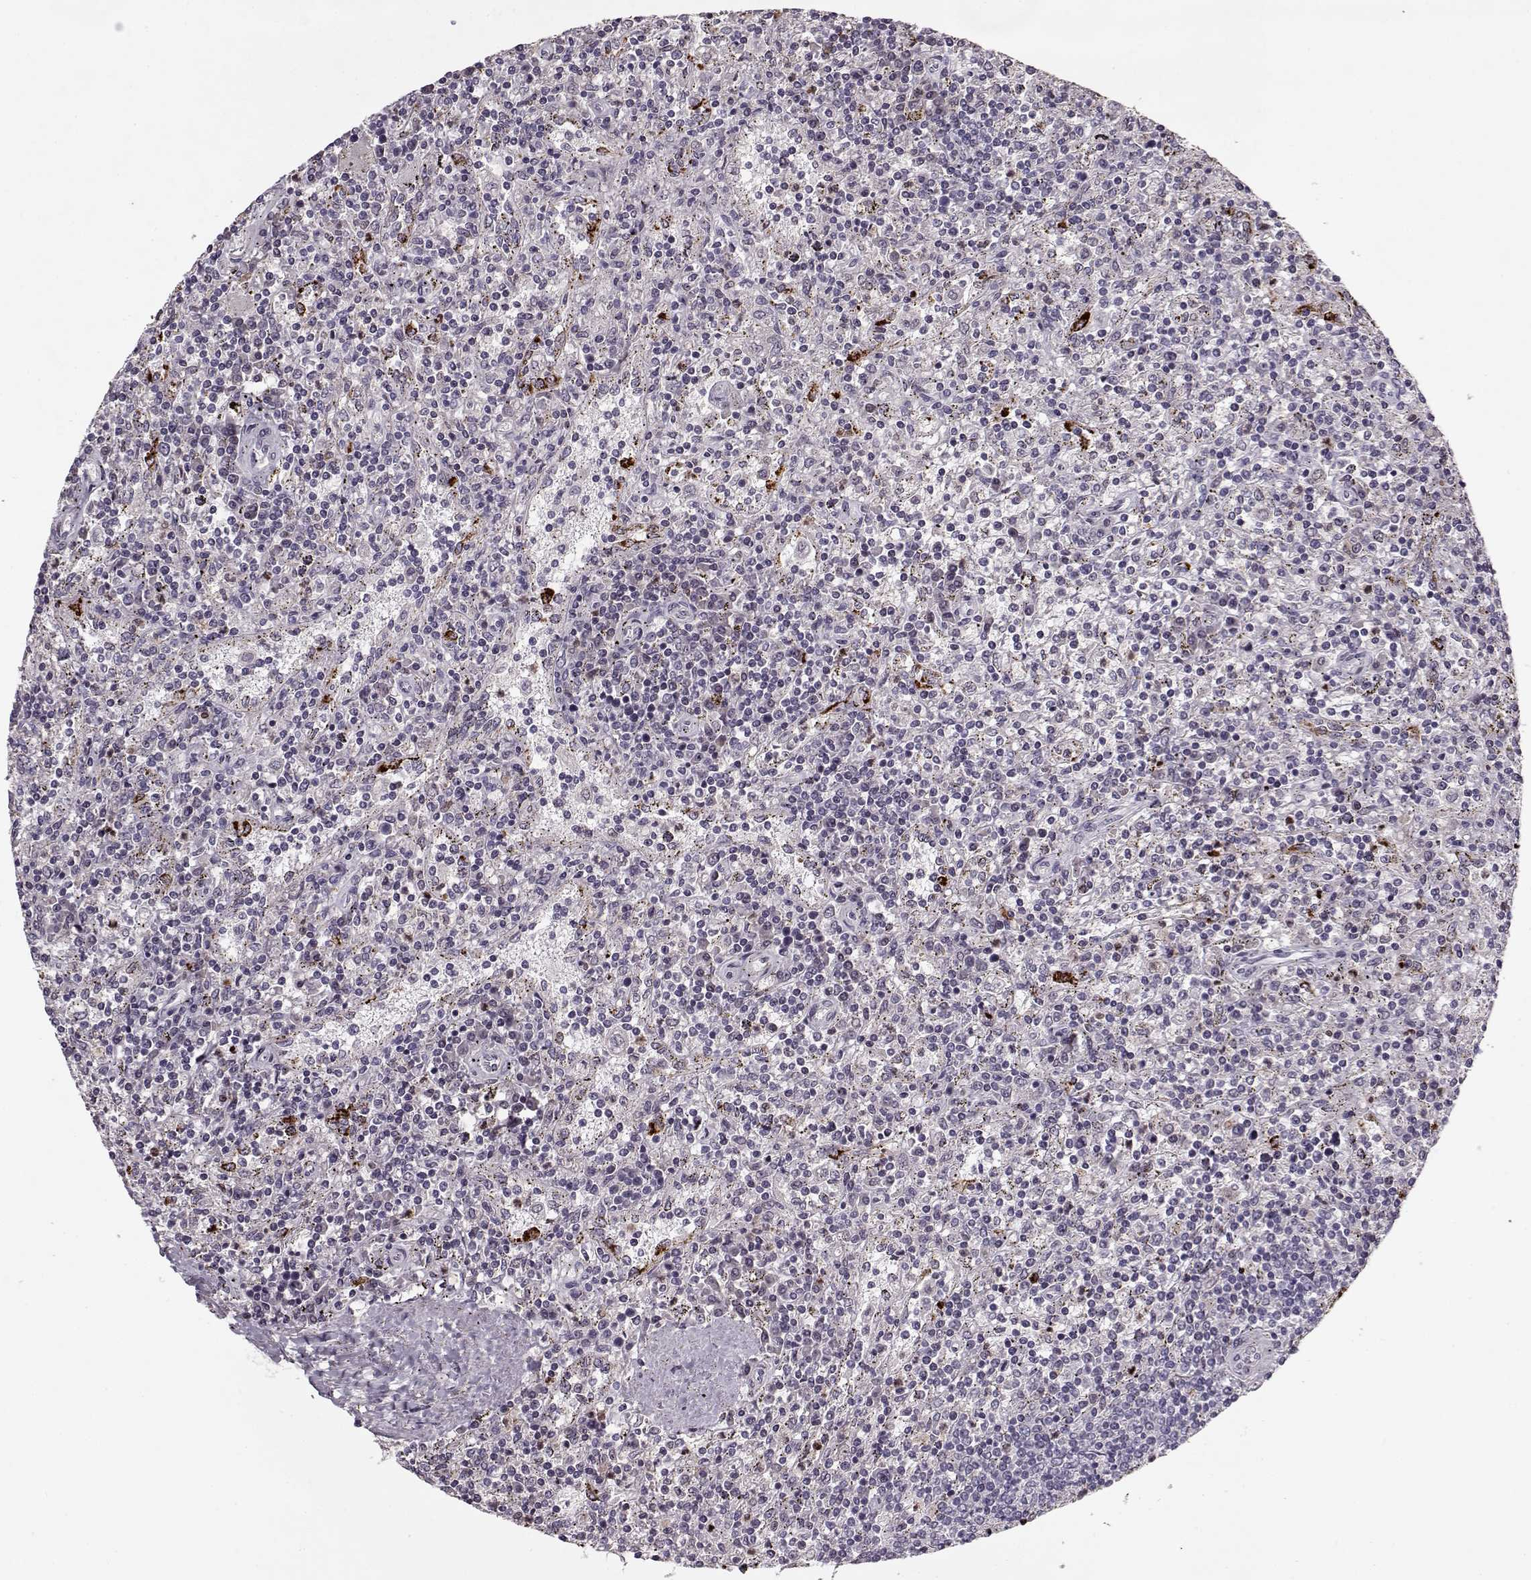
{"staining": {"intensity": "negative", "quantity": "none", "location": "none"}, "tissue": "lymphoma", "cell_type": "Tumor cells", "image_type": "cancer", "snomed": [{"axis": "morphology", "description": "Malignant lymphoma, non-Hodgkin's type, Low grade"}, {"axis": "topography", "description": "Spleen"}], "caption": "Tumor cells are negative for protein expression in human low-grade malignant lymphoma, non-Hodgkin's type.", "gene": "ACOT11", "patient": {"sex": "male", "age": 62}}